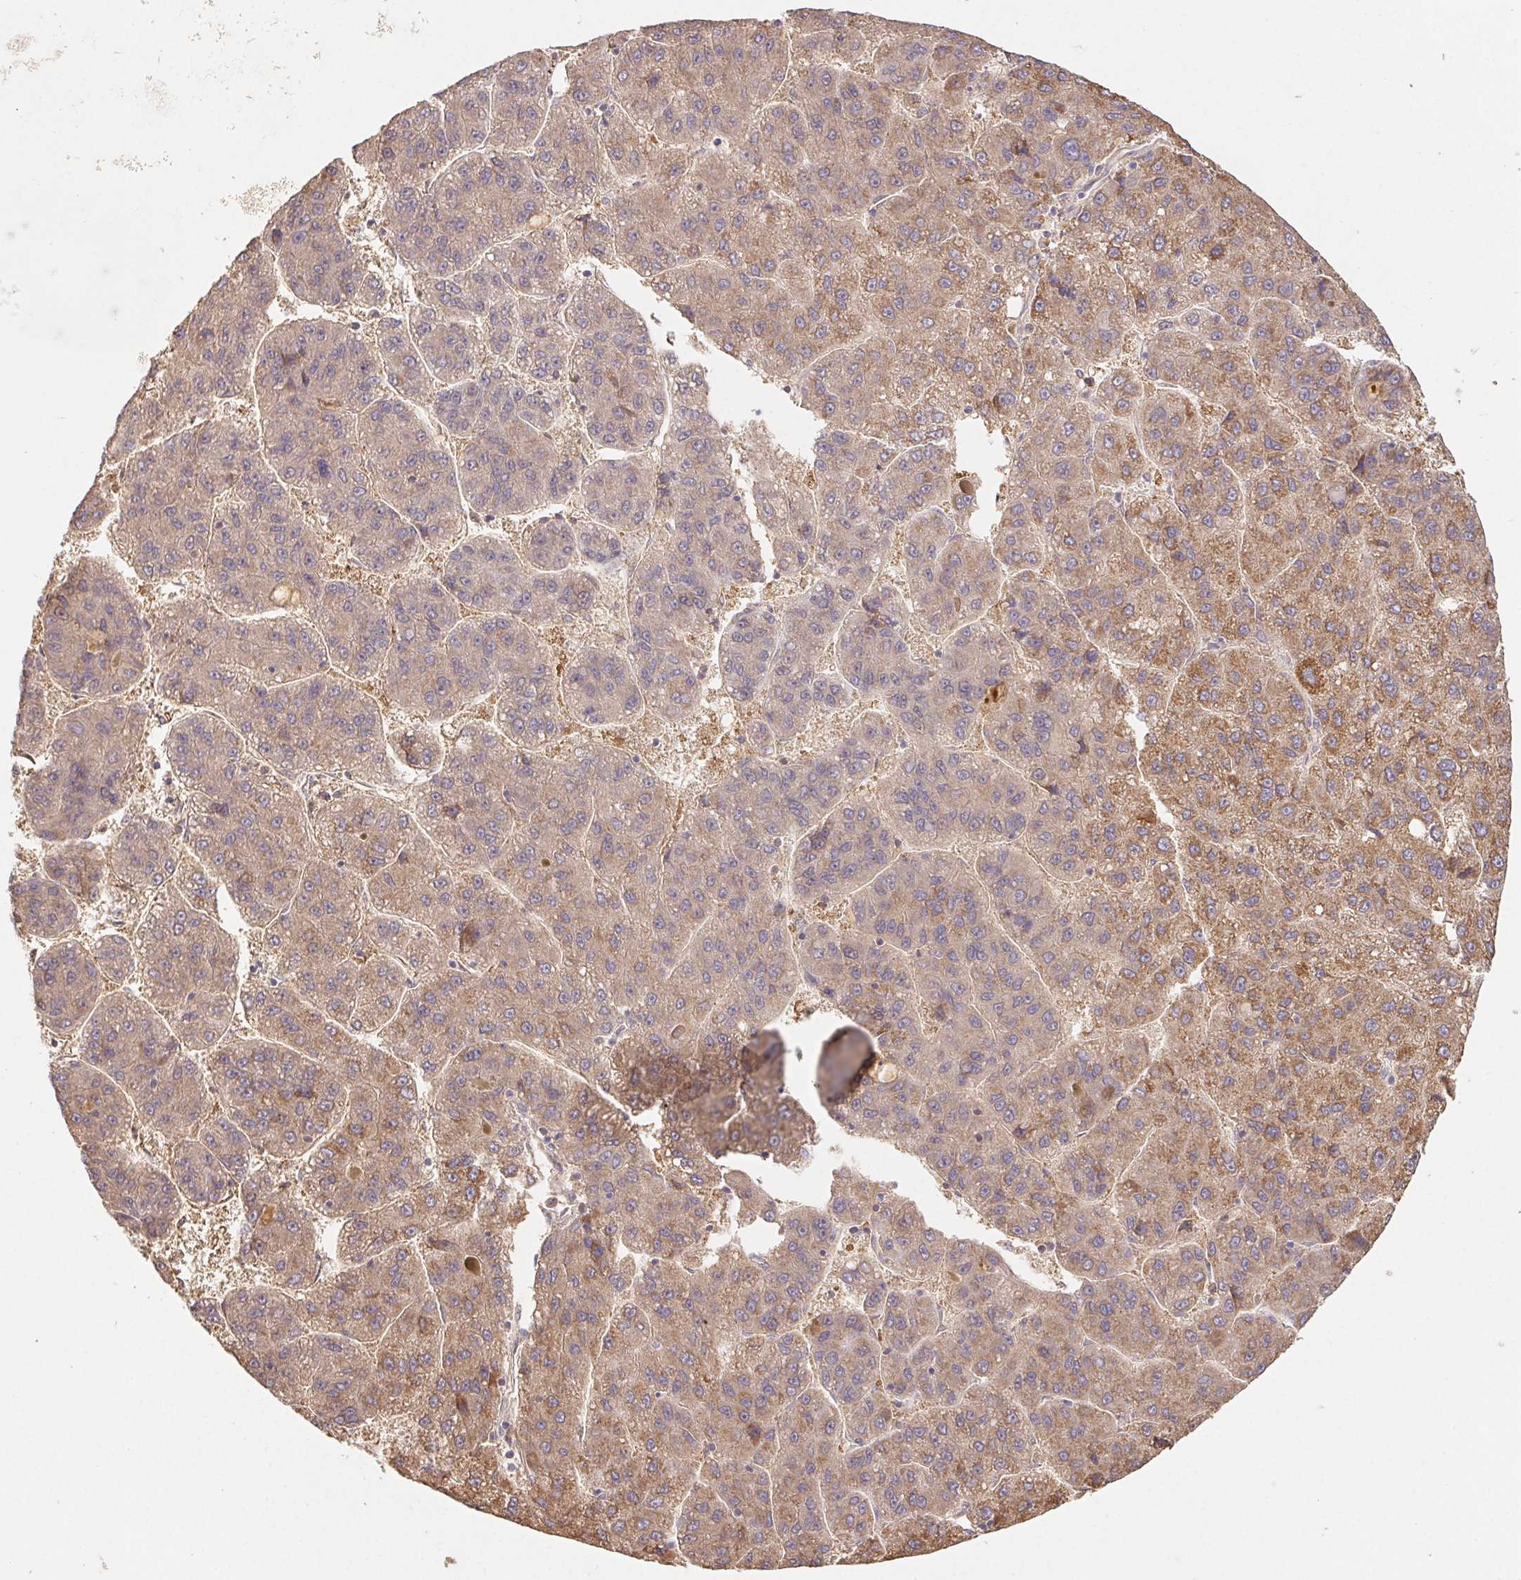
{"staining": {"intensity": "moderate", "quantity": ">75%", "location": "cytoplasmic/membranous"}, "tissue": "liver cancer", "cell_type": "Tumor cells", "image_type": "cancer", "snomed": [{"axis": "morphology", "description": "Carcinoma, Hepatocellular, NOS"}, {"axis": "topography", "description": "Liver"}], "caption": "Immunohistochemical staining of hepatocellular carcinoma (liver) shows moderate cytoplasmic/membranous protein positivity in approximately >75% of tumor cells. (brown staining indicates protein expression, while blue staining denotes nuclei).", "gene": "RAB11A", "patient": {"sex": "female", "age": 82}}